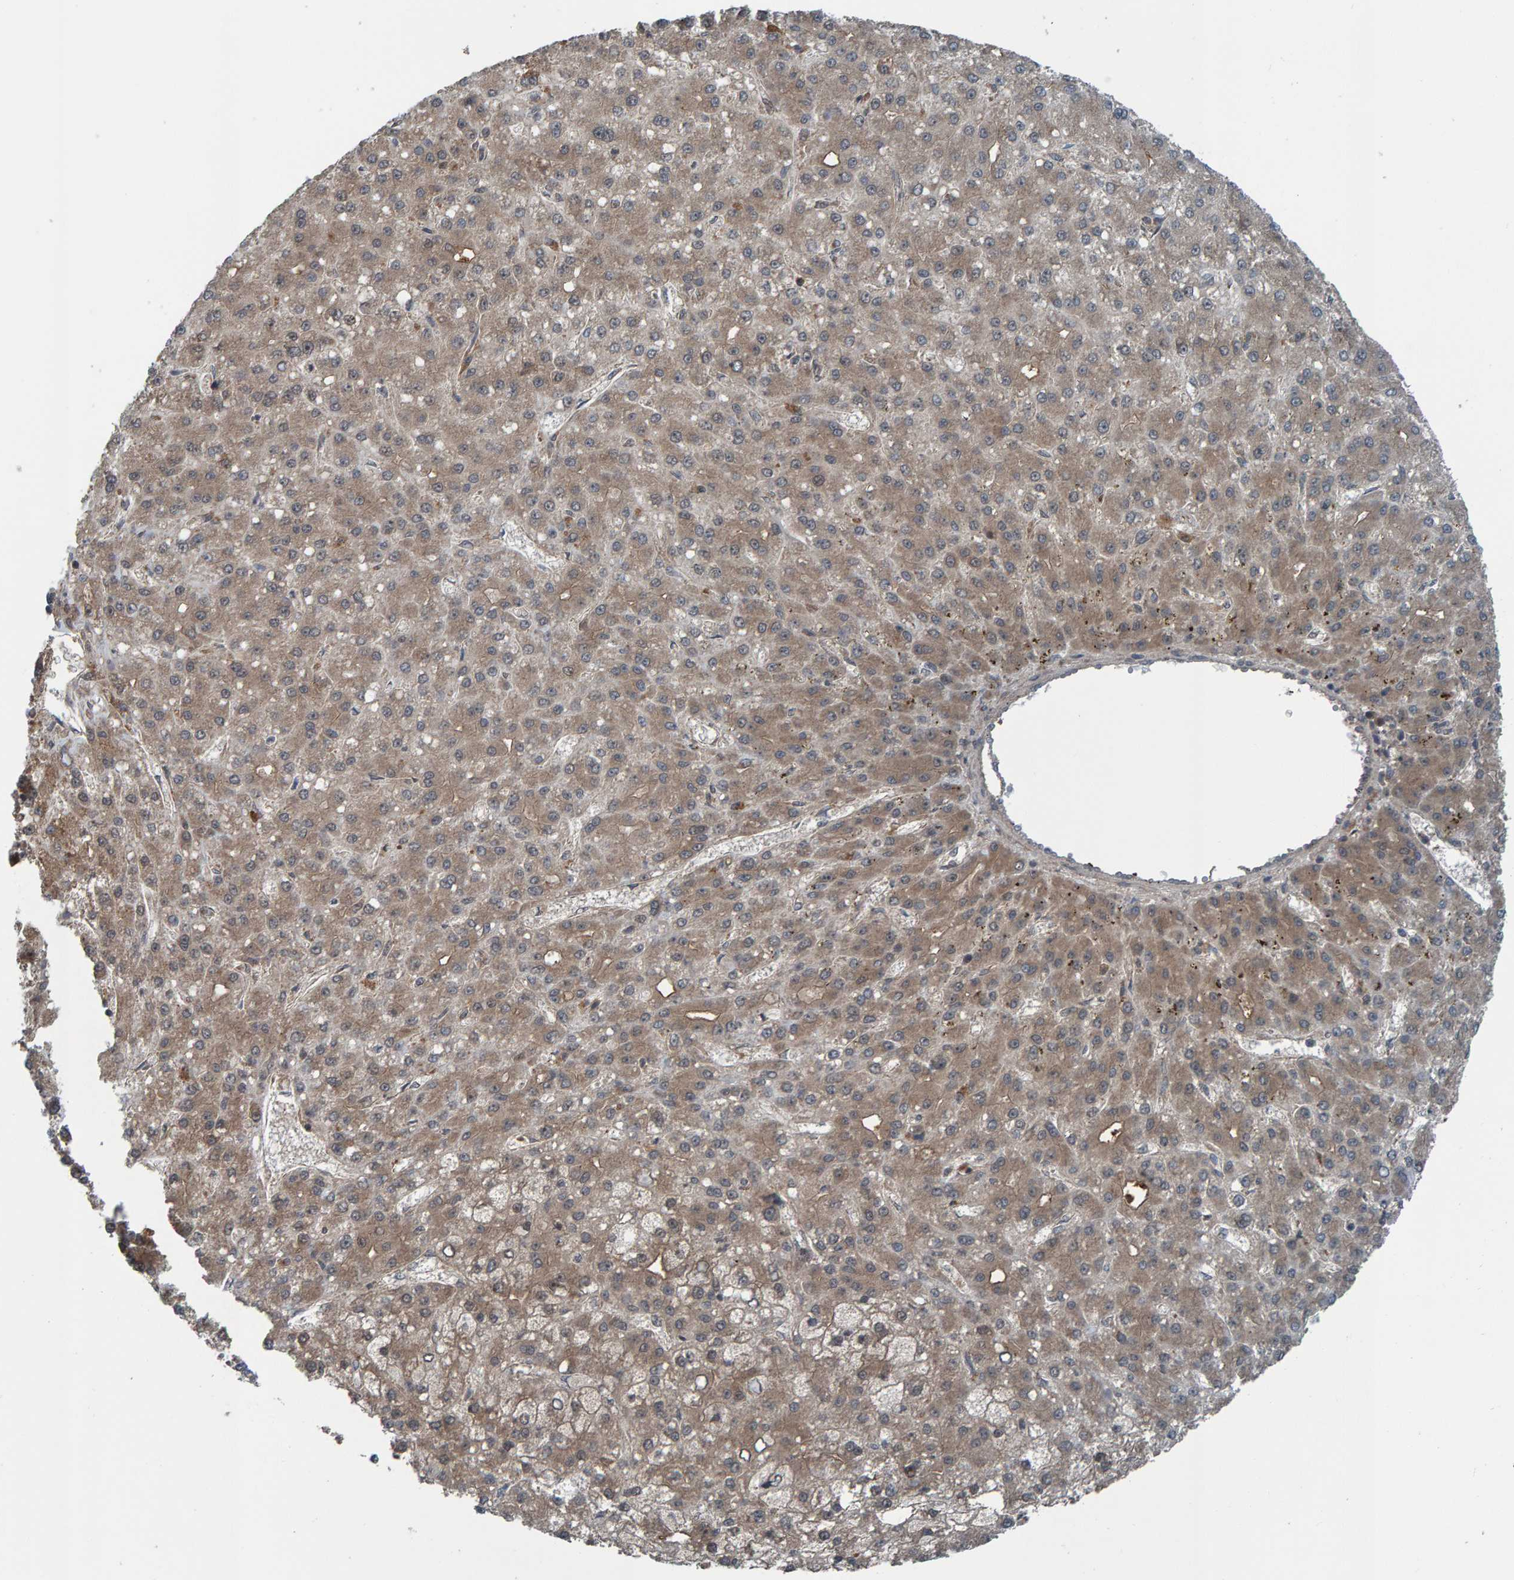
{"staining": {"intensity": "moderate", "quantity": ">75%", "location": "cytoplasmic/membranous"}, "tissue": "liver cancer", "cell_type": "Tumor cells", "image_type": "cancer", "snomed": [{"axis": "morphology", "description": "Carcinoma, Hepatocellular, NOS"}, {"axis": "topography", "description": "Liver"}], "caption": "An image showing moderate cytoplasmic/membranous positivity in approximately >75% of tumor cells in liver hepatocellular carcinoma, as visualized by brown immunohistochemical staining.", "gene": "CUEDC1", "patient": {"sex": "male", "age": 67}}